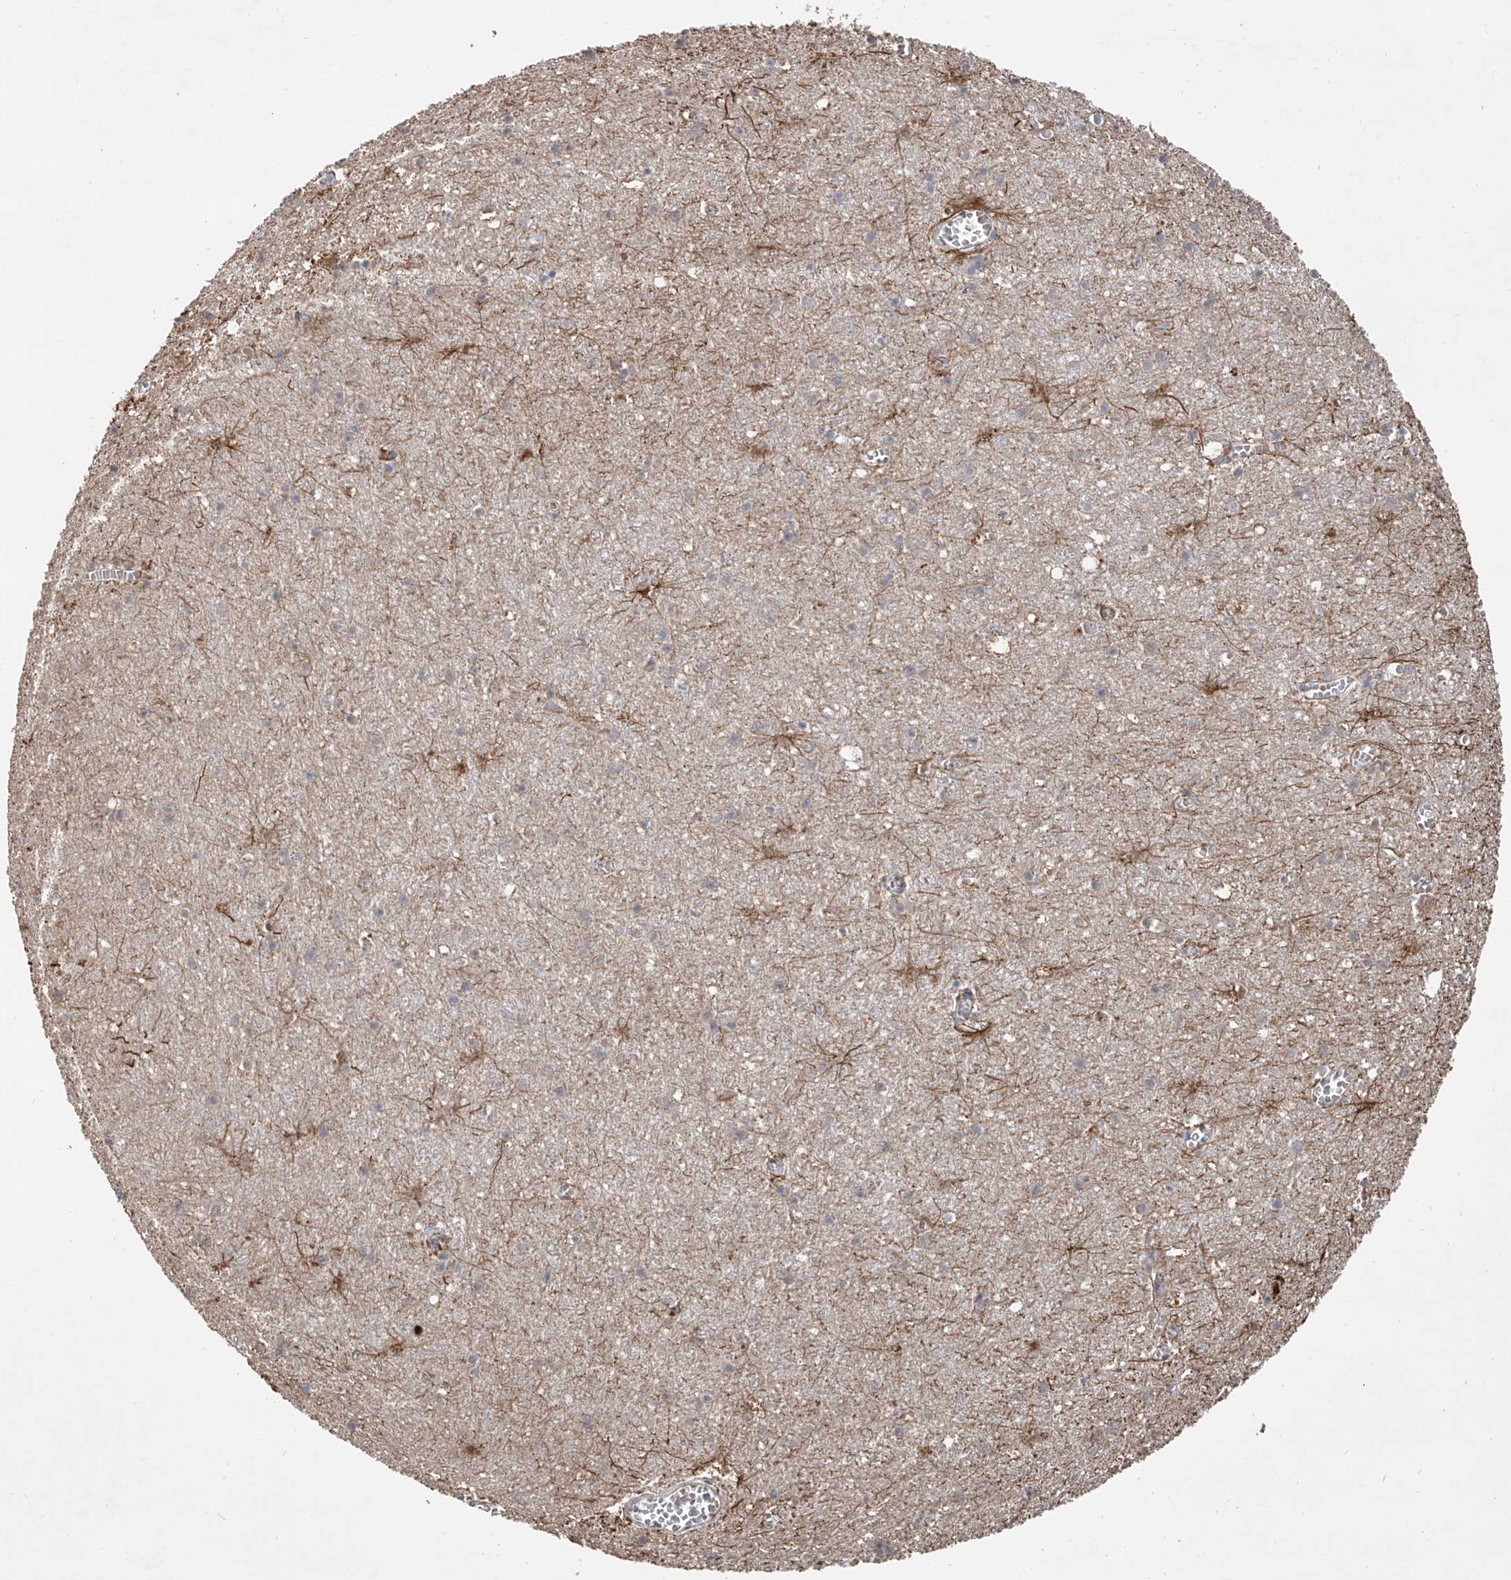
{"staining": {"intensity": "weak", "quantity": ">75%", "location": "cytoplasmic/membranous"}, "tissue": "cerebral cortex", "cell_type": "Endothelial cells", "image_type": "normal", "snomed": [{"axis": "morphology", "description": "Normal tissue, NOS"}, {"axis": "topography", "description": "Cerebral cortex"}], "caption": "IHC photomicrograph of benign cerebral cortex: cerebral cortex stained using immunohistochemistry (IHC) exhibits low levels of weak protein expression localized specifically in the cytoplasmic/membranous of endothelial cells, appearing as a cytoplasmic/membranous brown color.", "gene": "EDN1", "patient": {"sex": "female", "age": 64}}